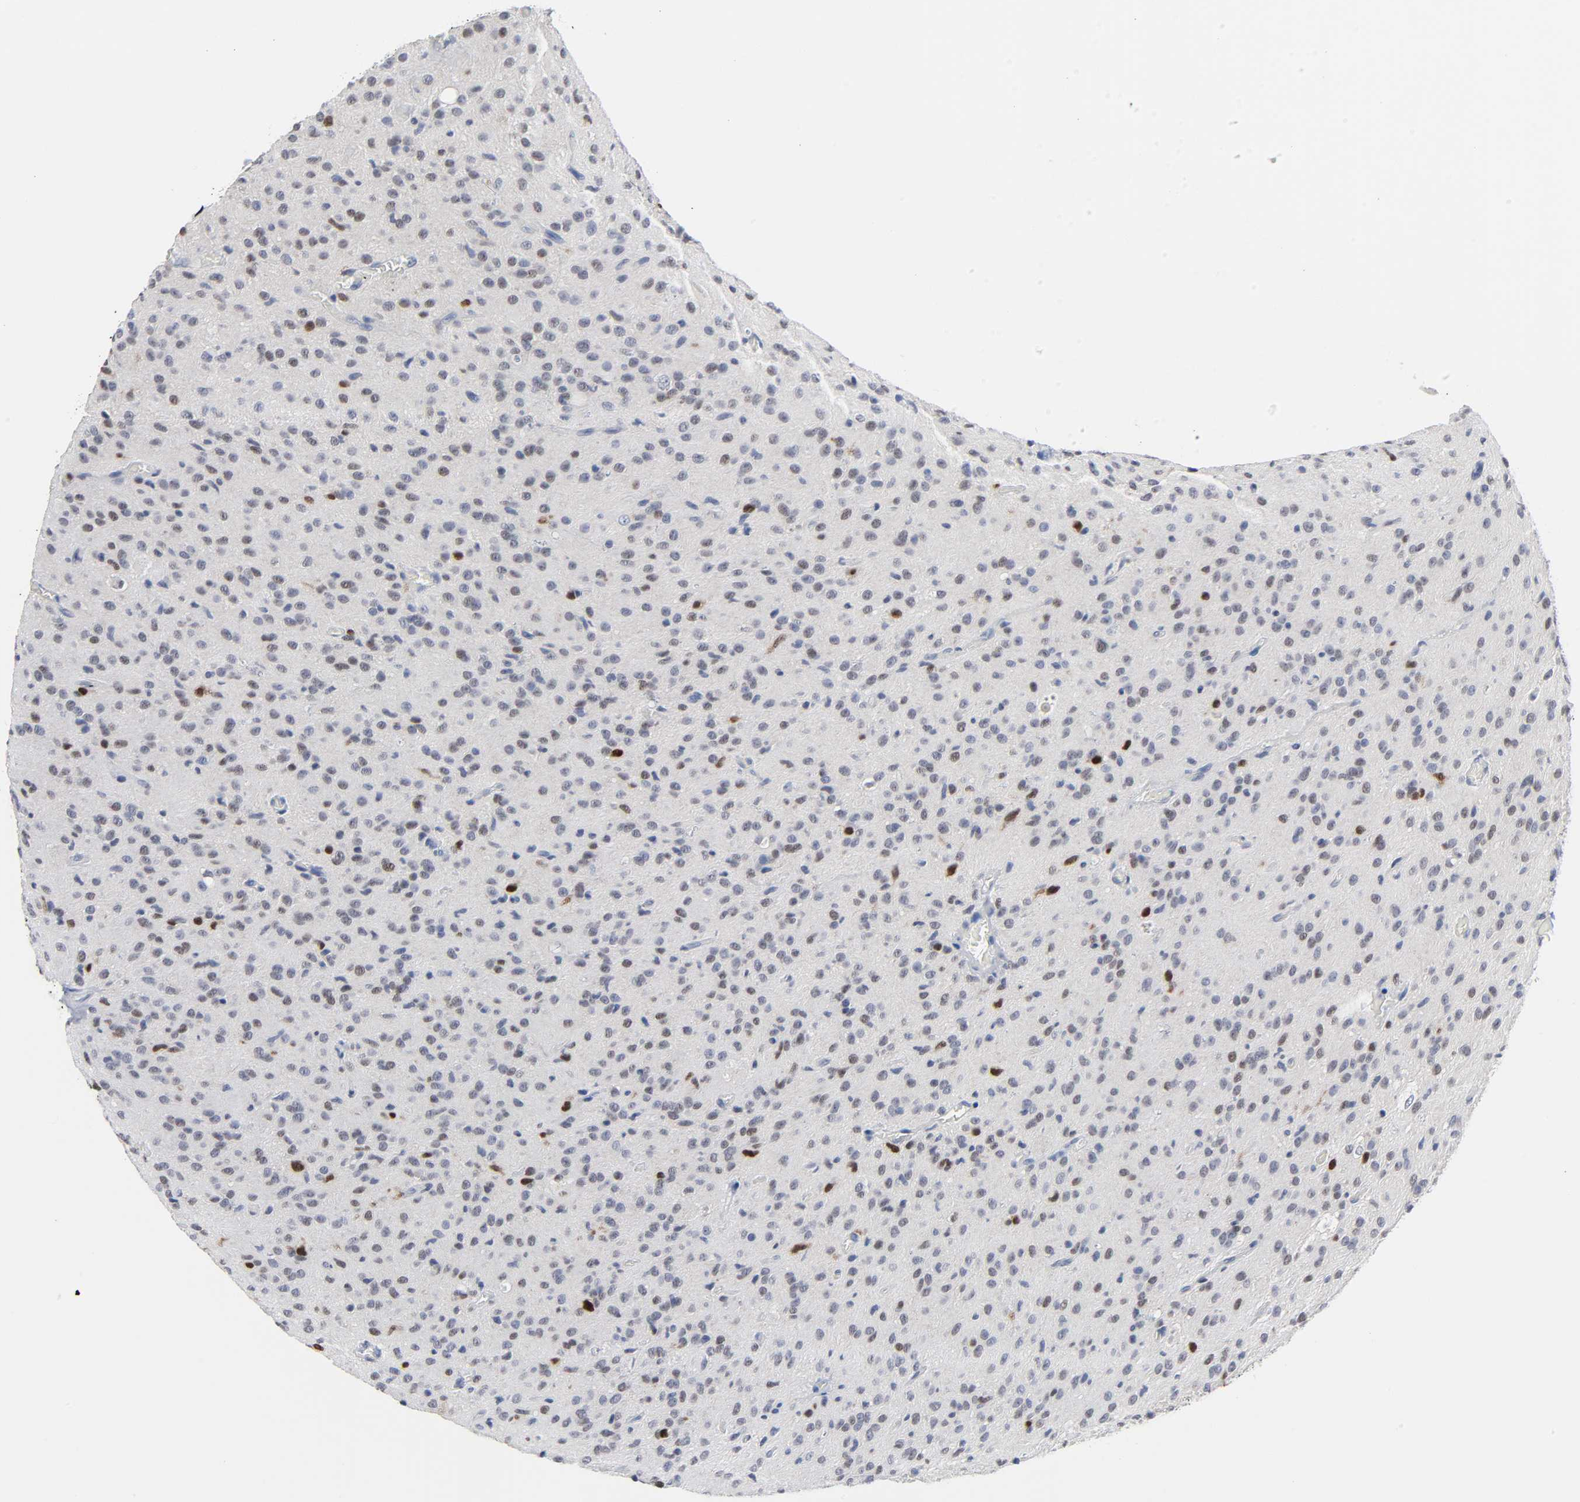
{"staining": {"intensity": "moderate", "quantity": "<25%", "location": "nuclear"}, "tissue": "glioma", "cell_type": "Tumor cells", "image_type": "cancer", "snomed": [{"axis": "morphology", "description": "Glioma, malignant, High grade"}, {"axis": "topography", "description": "Brain"}], "caption": "Malignant glioma (high-grade) was stained to show a protein in brown. There is low levels of moderate nuclear positivity in approximately <25% of tumor cells.", "gene": "WEE1", "patient": {"sex": "female", "age": 59}}